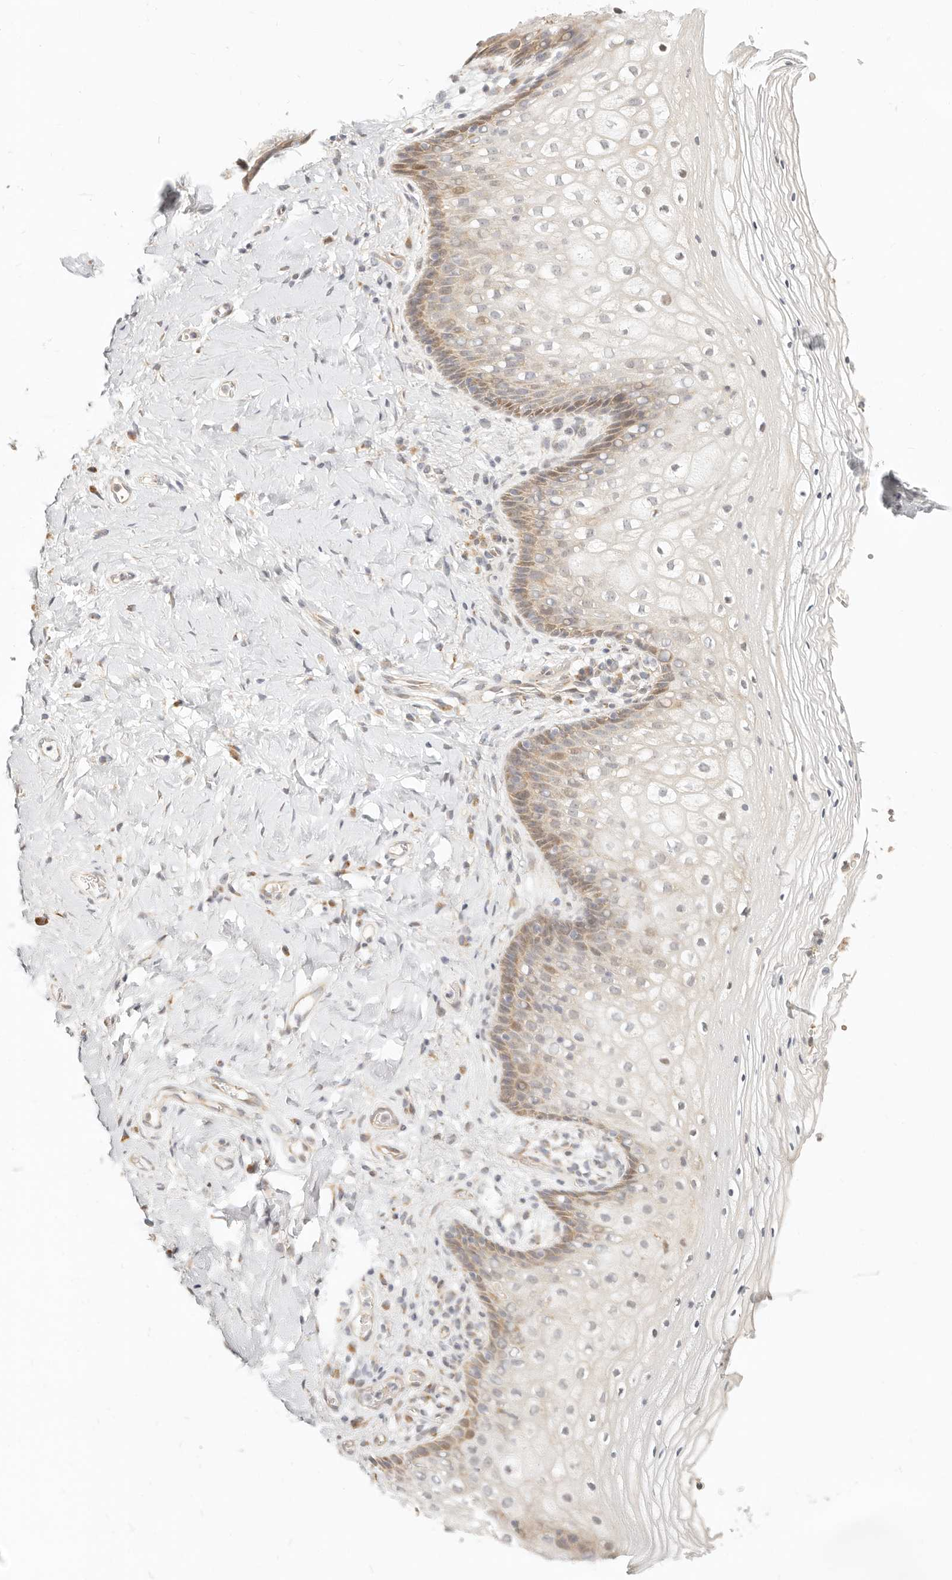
{"staining": {"intensity": "moderate", "quantity": "25%-75%", "location": "cytoplasmic/membranous"}, "tissue": "vagina", "cell_type": "Squamous epithelial cells", "image_type": "normal", "snomed": [{"axis": "morphology", "description": "Normal tissue, NOS"}, {"axis": "topography", "description": "Vagina"}], "caption": "The histopathology image exhibits staining of normal vagina, revealing moderate cytoplasmic/membranous protein expression (brown color) within squamous epithelial cells.", "gene": "FAM20B", "patient": {"sex": "female", "age": 60}}